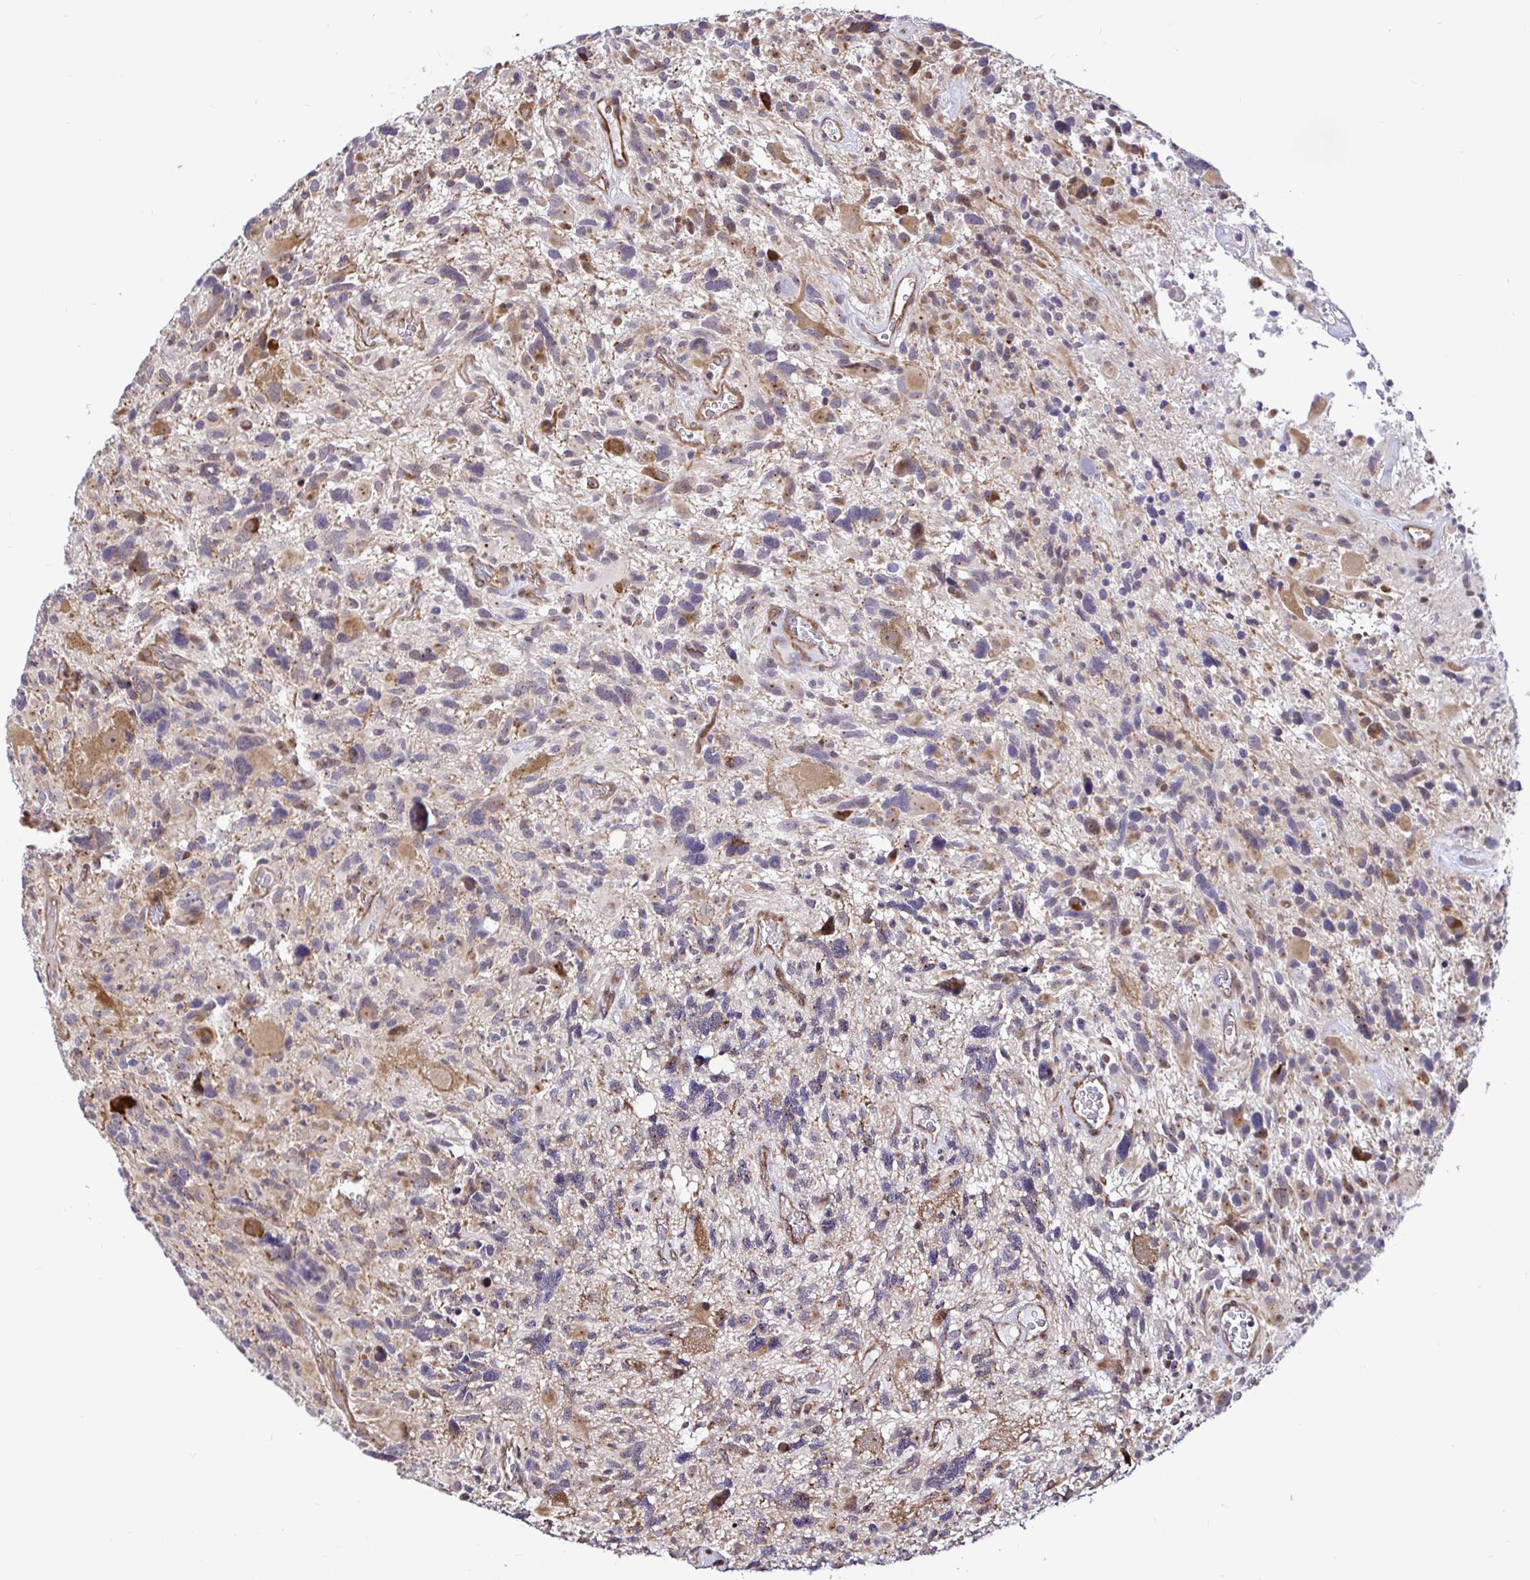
{"staining": {"intensity": "negative", "quantity": "none", "location": "none"}, "tissue": "glioma", "cell_type": "Tumor cells", "image_type": "cancer", "snomed": [{"axis": "morphology", "description": "Glioma, malignant, High grade"}, {"axis": "topography", "description": "Brain"}], "caption": "Malignant glioma (high-grade) was stained to show a protein in brown. There is no significant staining in tumor cells.", "gene": "TRIM55", "patient": {"sex": "male", "age": 49}}